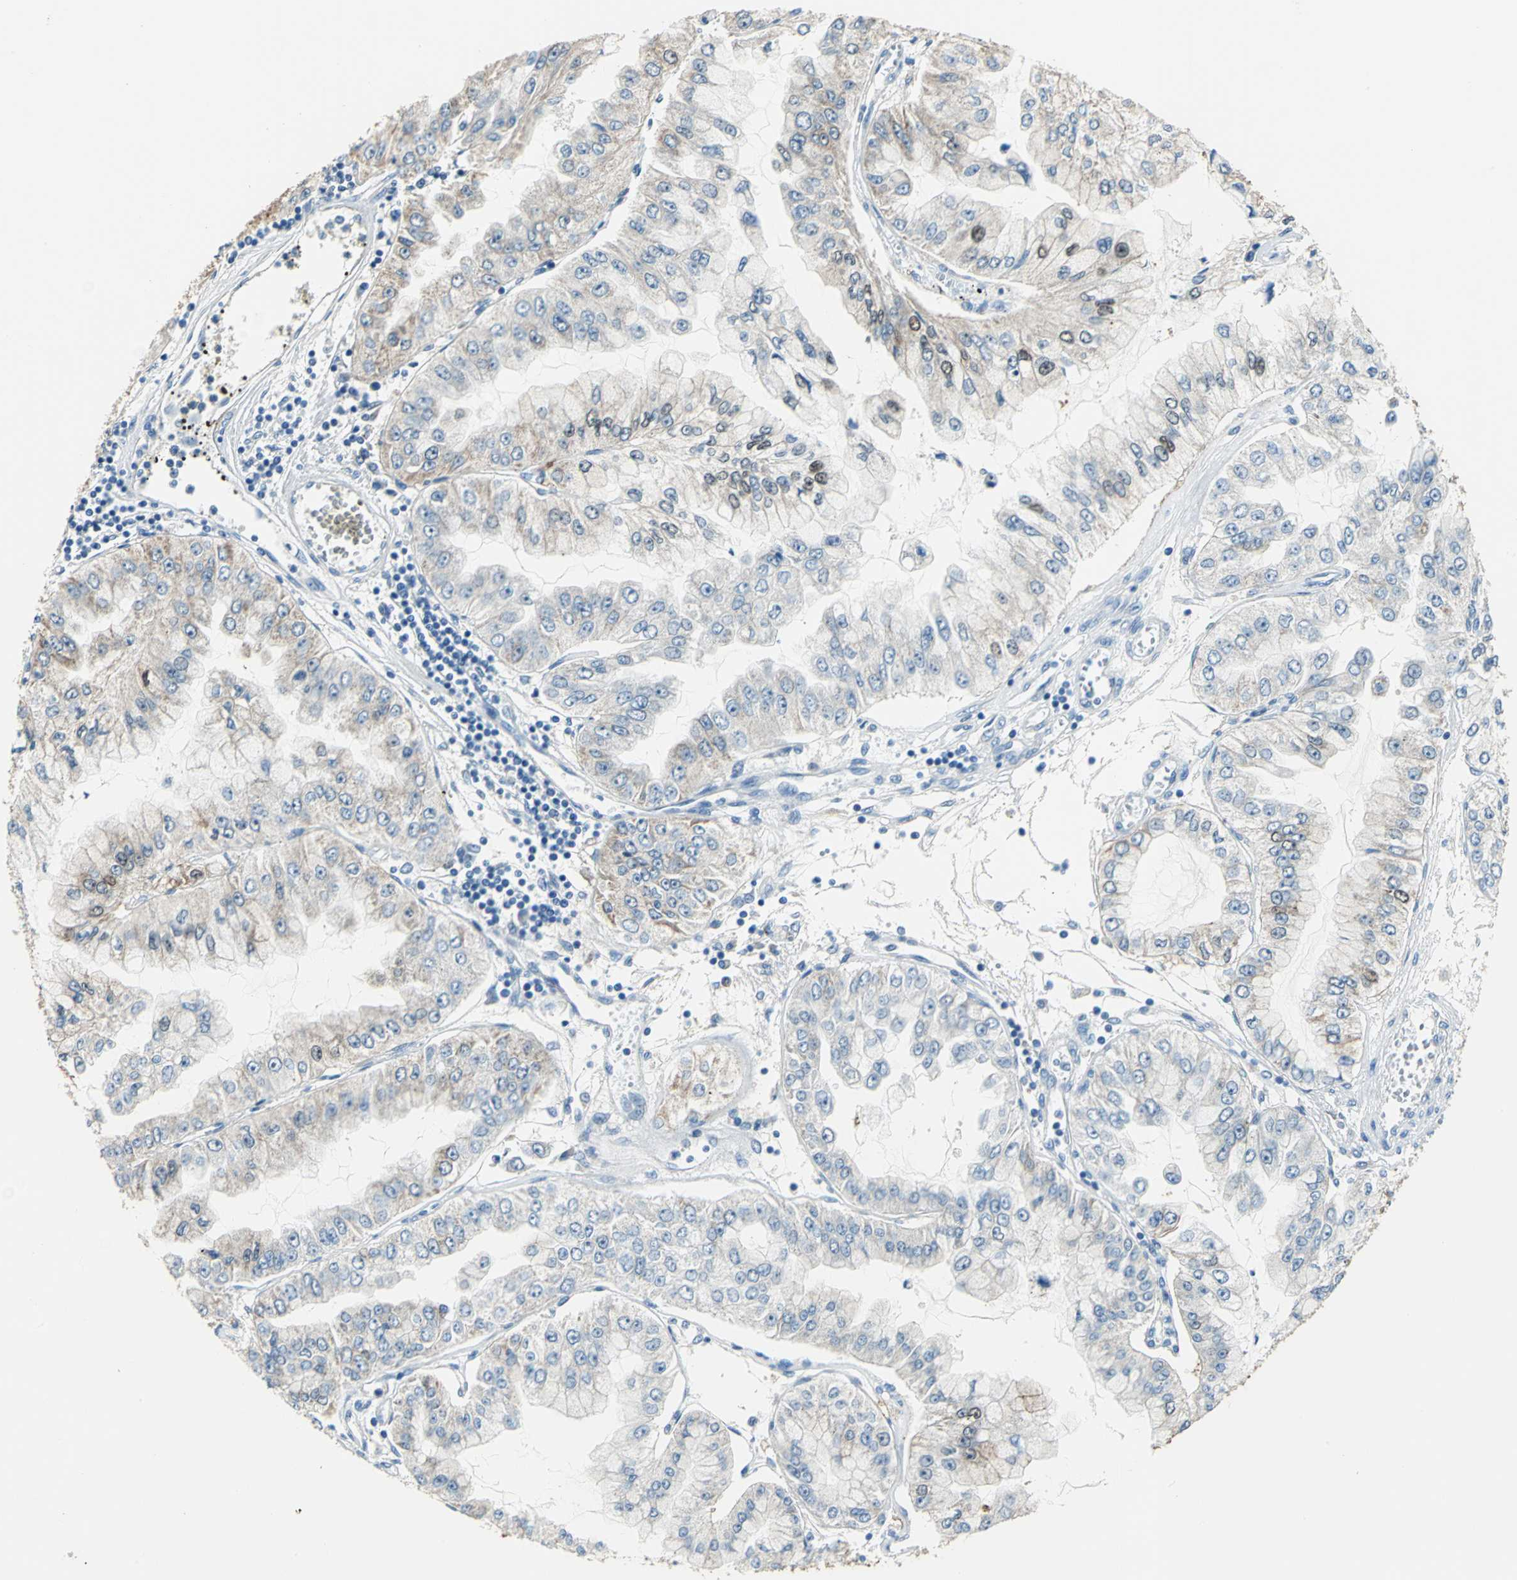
{"staining": {"intensity": "weak", "quantity": ">75%", "location": "cytoplasmic/membranous"}, "tissue": "liver cancer", "cell_type": "Tumor cells", "image_type": "cancer", "snomed": [{"axis": "morphology", "description": "Cholangiocarcinoma"}, {"axis": "topography", "description": "Liver"}], "caption": "Protein expression analysis of human liver cancer (cholangiocarcinoma) reveals weak cytoplasmic/membranous staining in about >75% of tumor cells. (Stains: DAB (3,3'-diaminobenzidine) in brown, nuclei in blue, Microscopy: brightfield microscopy at high magnification).", "gene": "RASD2", "patient": {"sex": "female", "age": 79}}